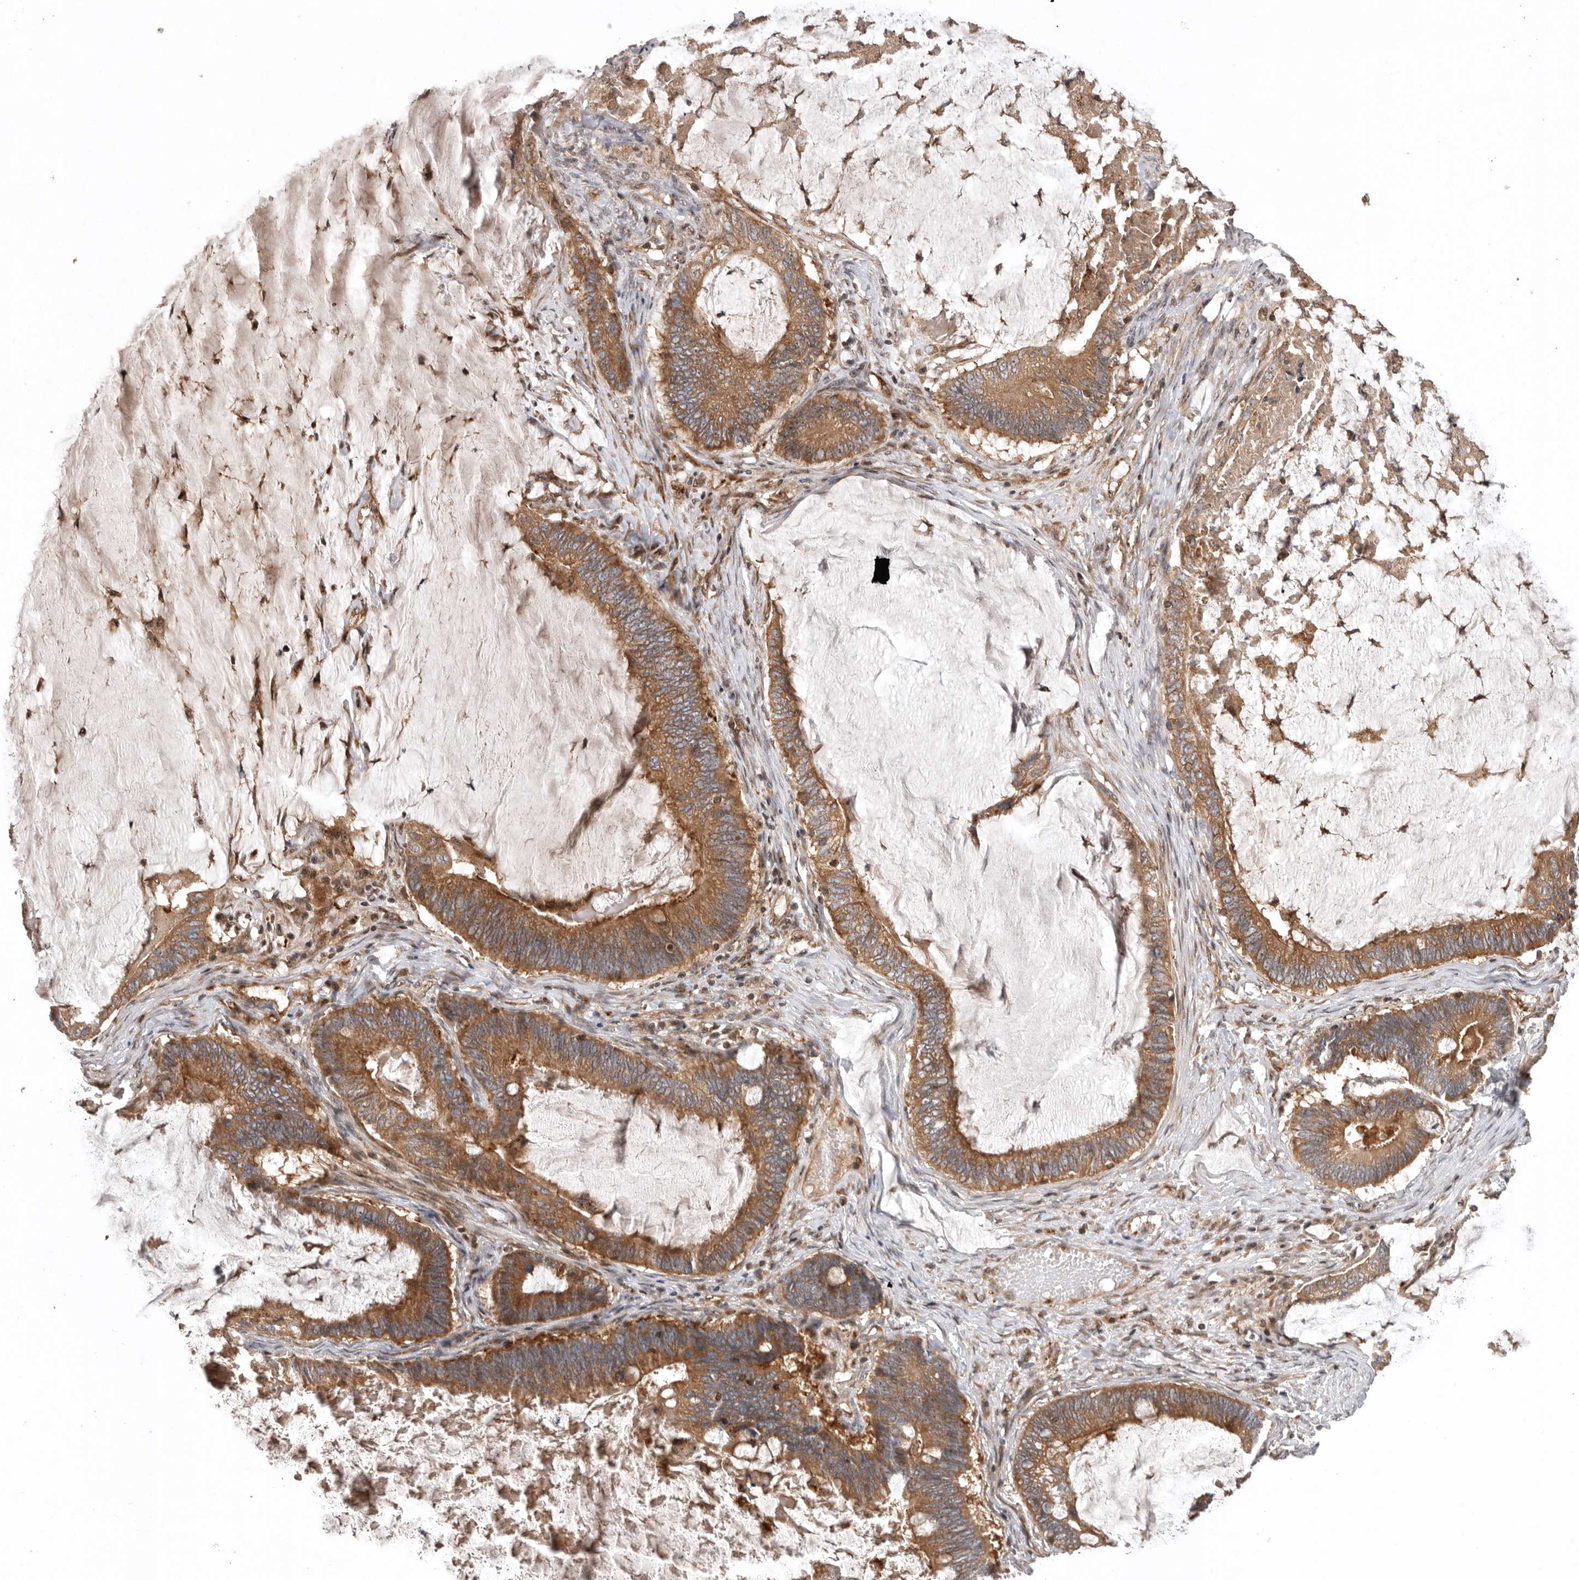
{"staining": {"intensity": "moderate", "quantity": ">75%", "location": "cytoplasmic/membranous"}, "tissue": "ovarian cancer", "cell_type": "Tumor cells", "image_type": "cancer", "snomed": [{"axis": "morphology", "description": "Cystadenocarcinoma, mucinous, NOS"}, {"axis": "topography", "description": "Ovary"}], "caption": "A brown stain highlights moderate cytoplasmic/membranous staining of a protein in human ovarian cancer (mucinous cystadenocarcinoma) tumor cells.", "gene": "DHDDS", "patient": {"sex": "female", "age": 61}}